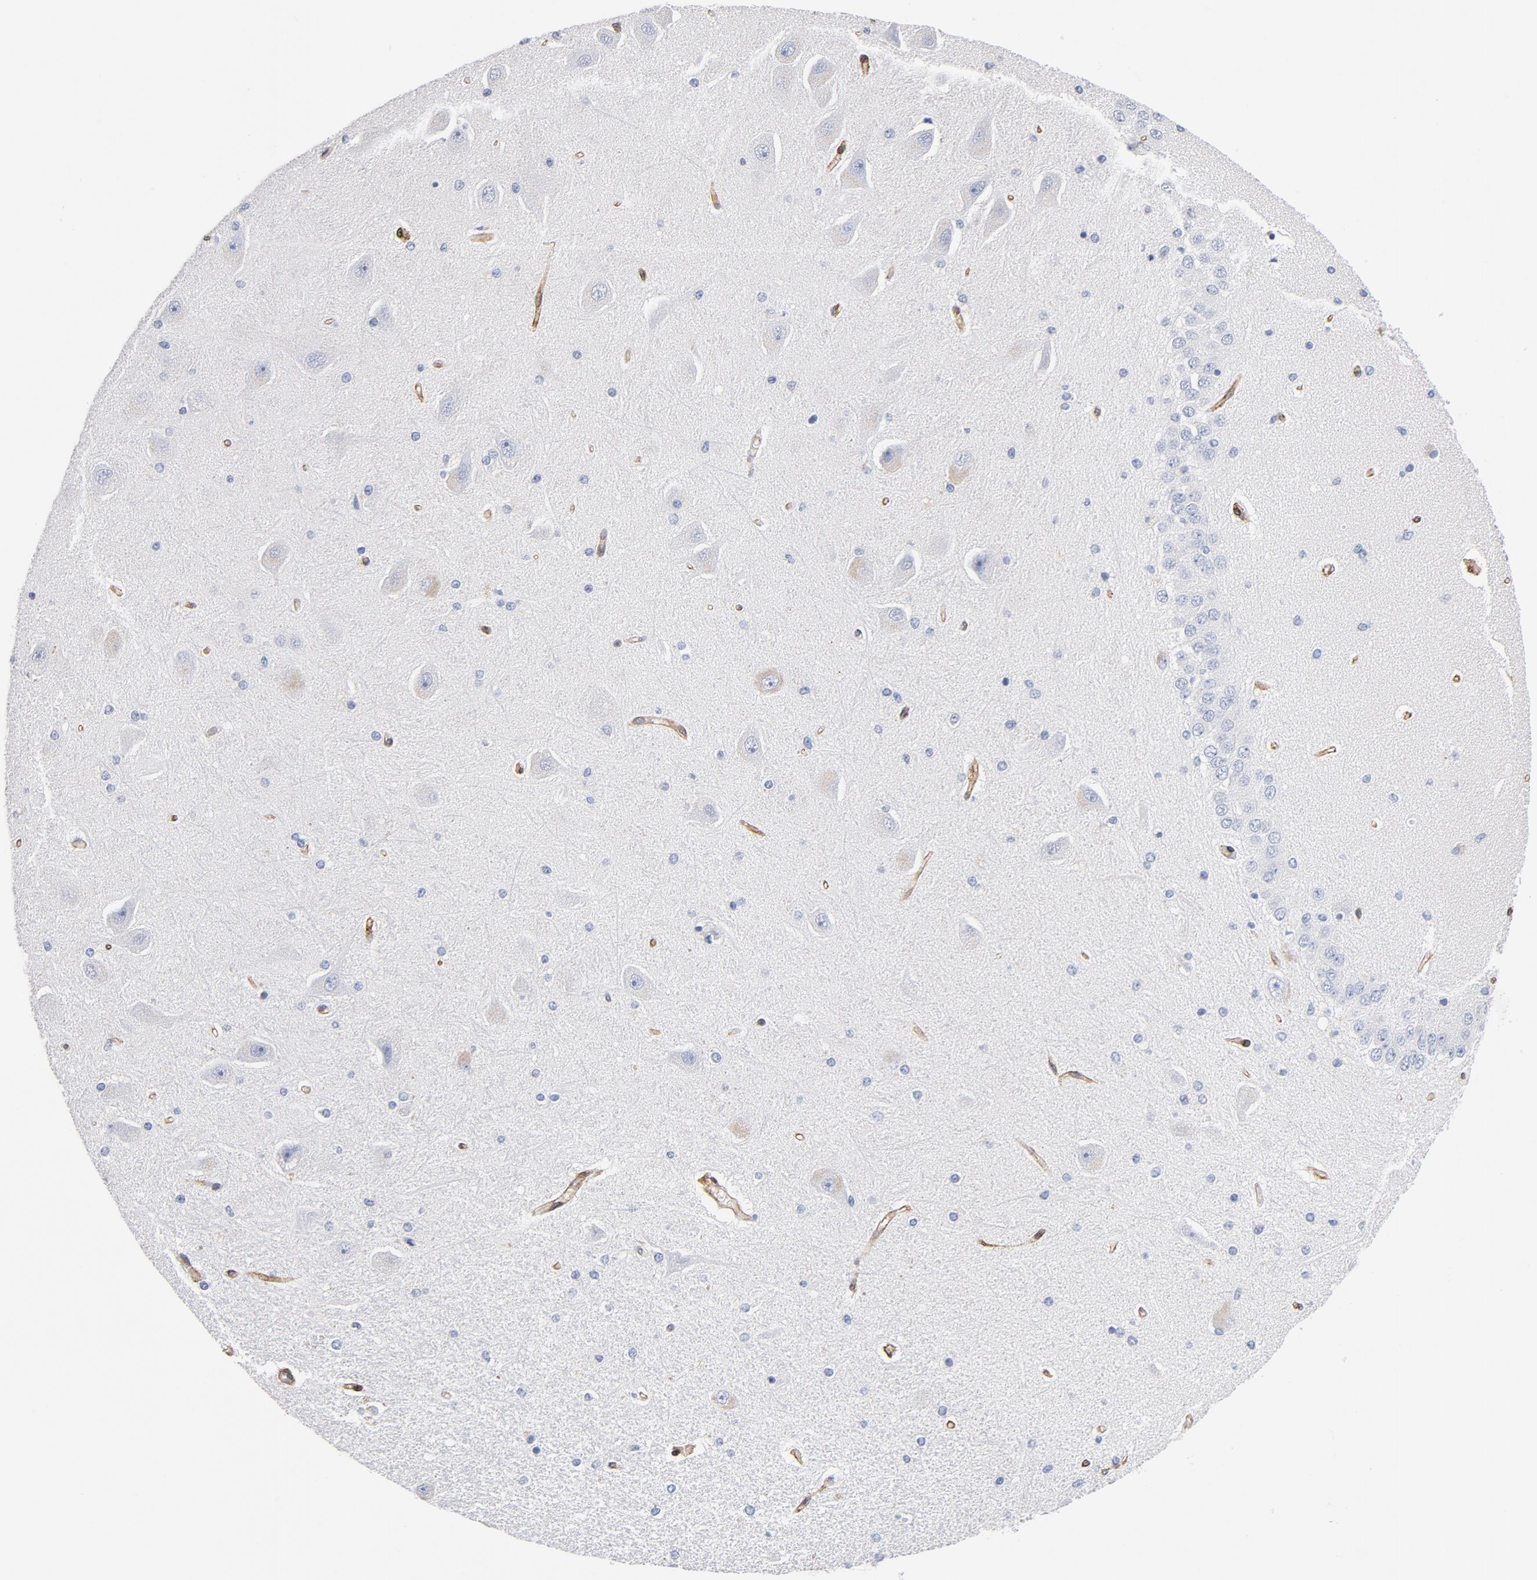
{"staining": {"intensity": "negative", "quantity": "none", "location": "none"}, "tissue": "hippocampus", "cell_type": "Glial cells", "image_type": "normal", "snomed": [{"axis": "morphology", "description": "Normal tissue, NOS"}, {"axis": "topography", "description": "Hippocampus"}], "caption": "The micrograph displays no significant expression in glial cells of hippocampus.", "gene": "SERPINH1", "patient": {"sex": "female", "age": 54}}